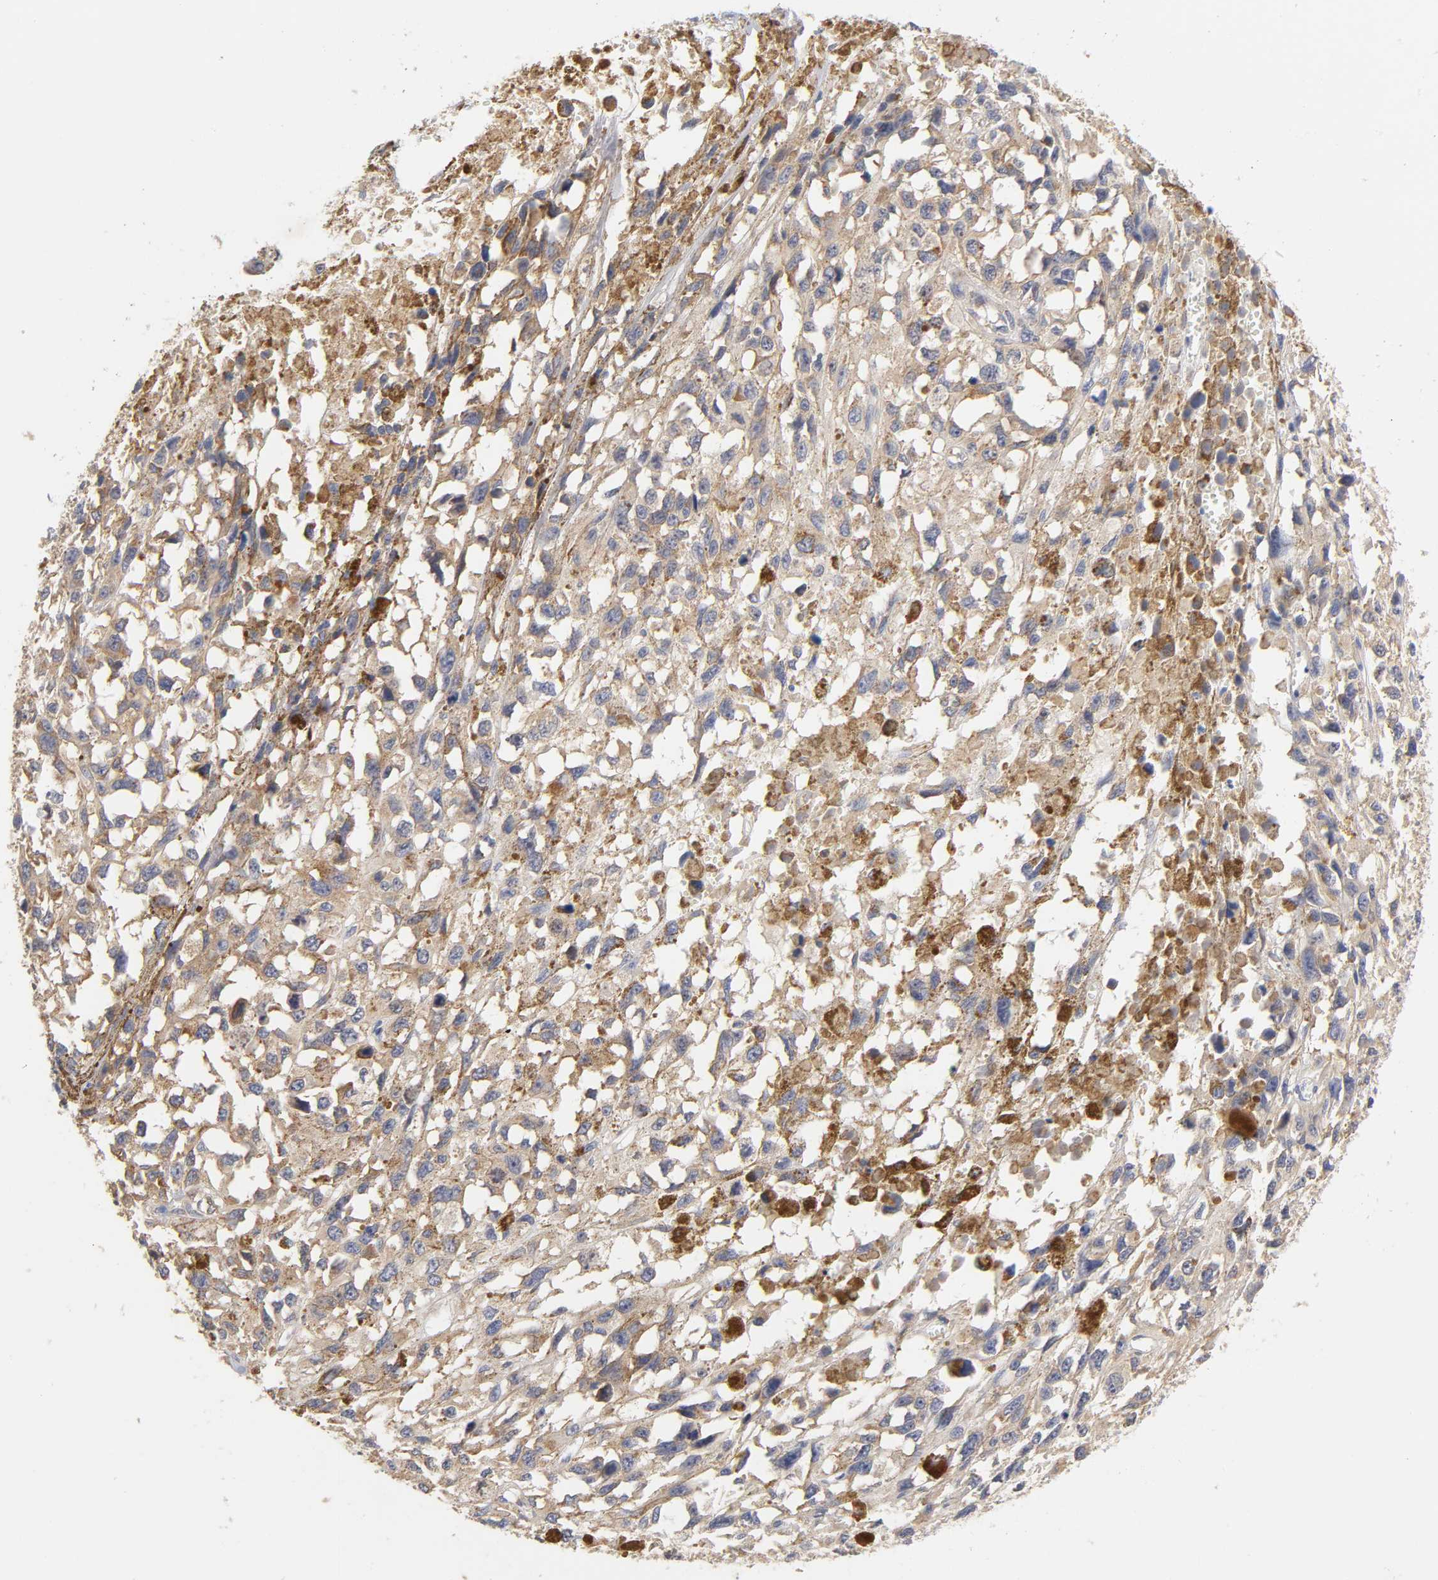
{"staining": {"intensity": "moderate", "quantity": ">75%", "location": "cytoplasmic/membranous"}, "tissue": "melanoma", "cell_type": "Tumor cells", "image_type": "cancer", "snomed": [{"axis": "morphology", "description": "Malignant melanoma, Metastatic site"}, {"axis": "topography", "description": "Lymph node"}], "caption": "Tumor cells exhibit medium levels of moderate cytoplasmic/membranous positivity in about >75% of cells in malignant melanoma (metastatic site).", "gene": "RPS29", "patient": {"sex": "male", "age": 59}}